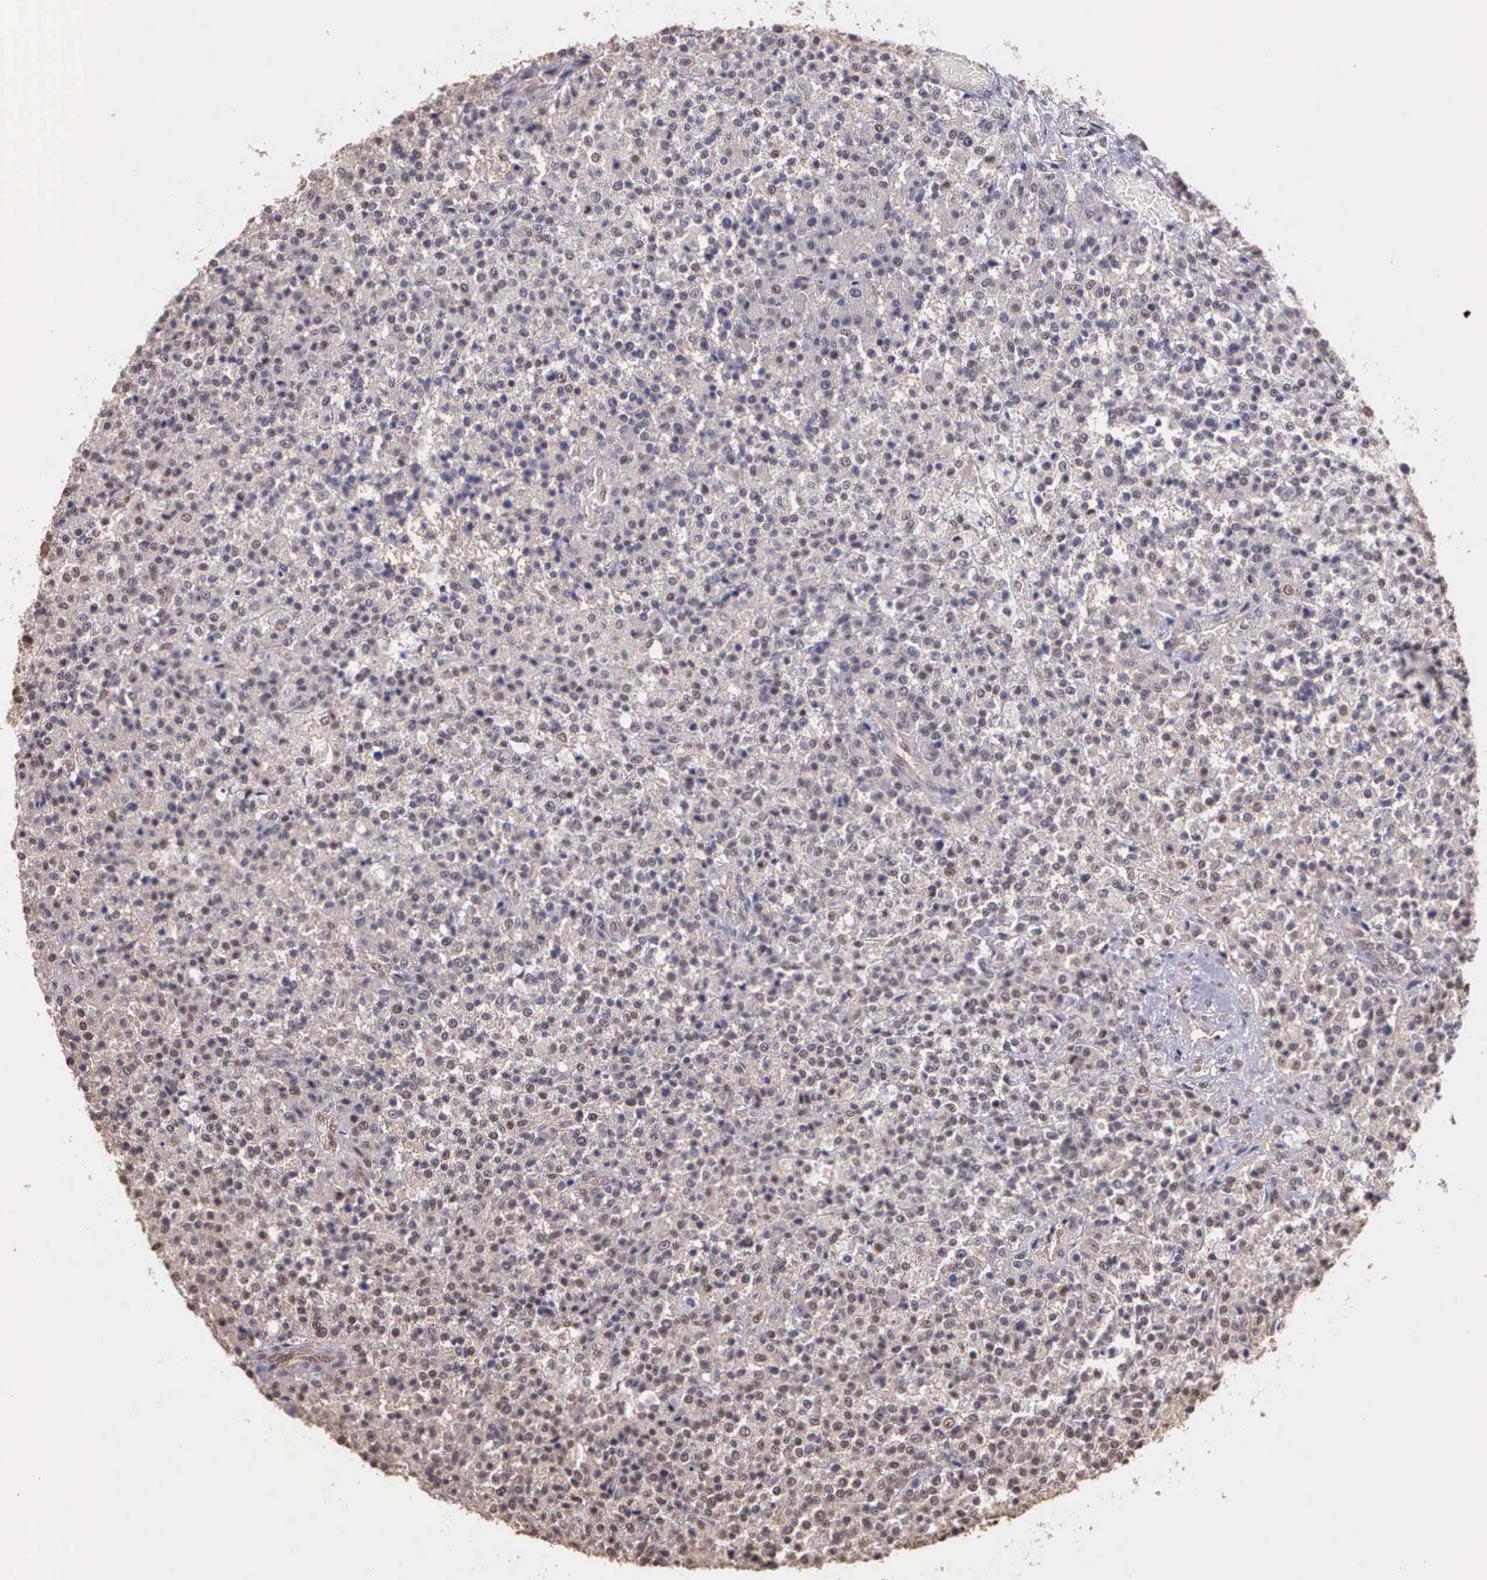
{"staining": {"intensity": "weak", "quantity": "<25%", "location": "cytoplasmic/membranous,nuclear"}, "tissue": "testis cancer", "cell_type": "Tumor cells", "image_type": "cancer", "snomed": [{"axis": "morphology", "description": "Seminoma, NOS"}, {"axis": "topography", "description": "Testis"}], "caption": "IHC photomicrograph of neoplastic tissue: human testis seminoma stained with DAB (3,3'-diaminobenzidine) shows no significant protein positivity in tumor cells.", "gene": "PSMC1", "patient": {"sex": "male", "age": 59}}